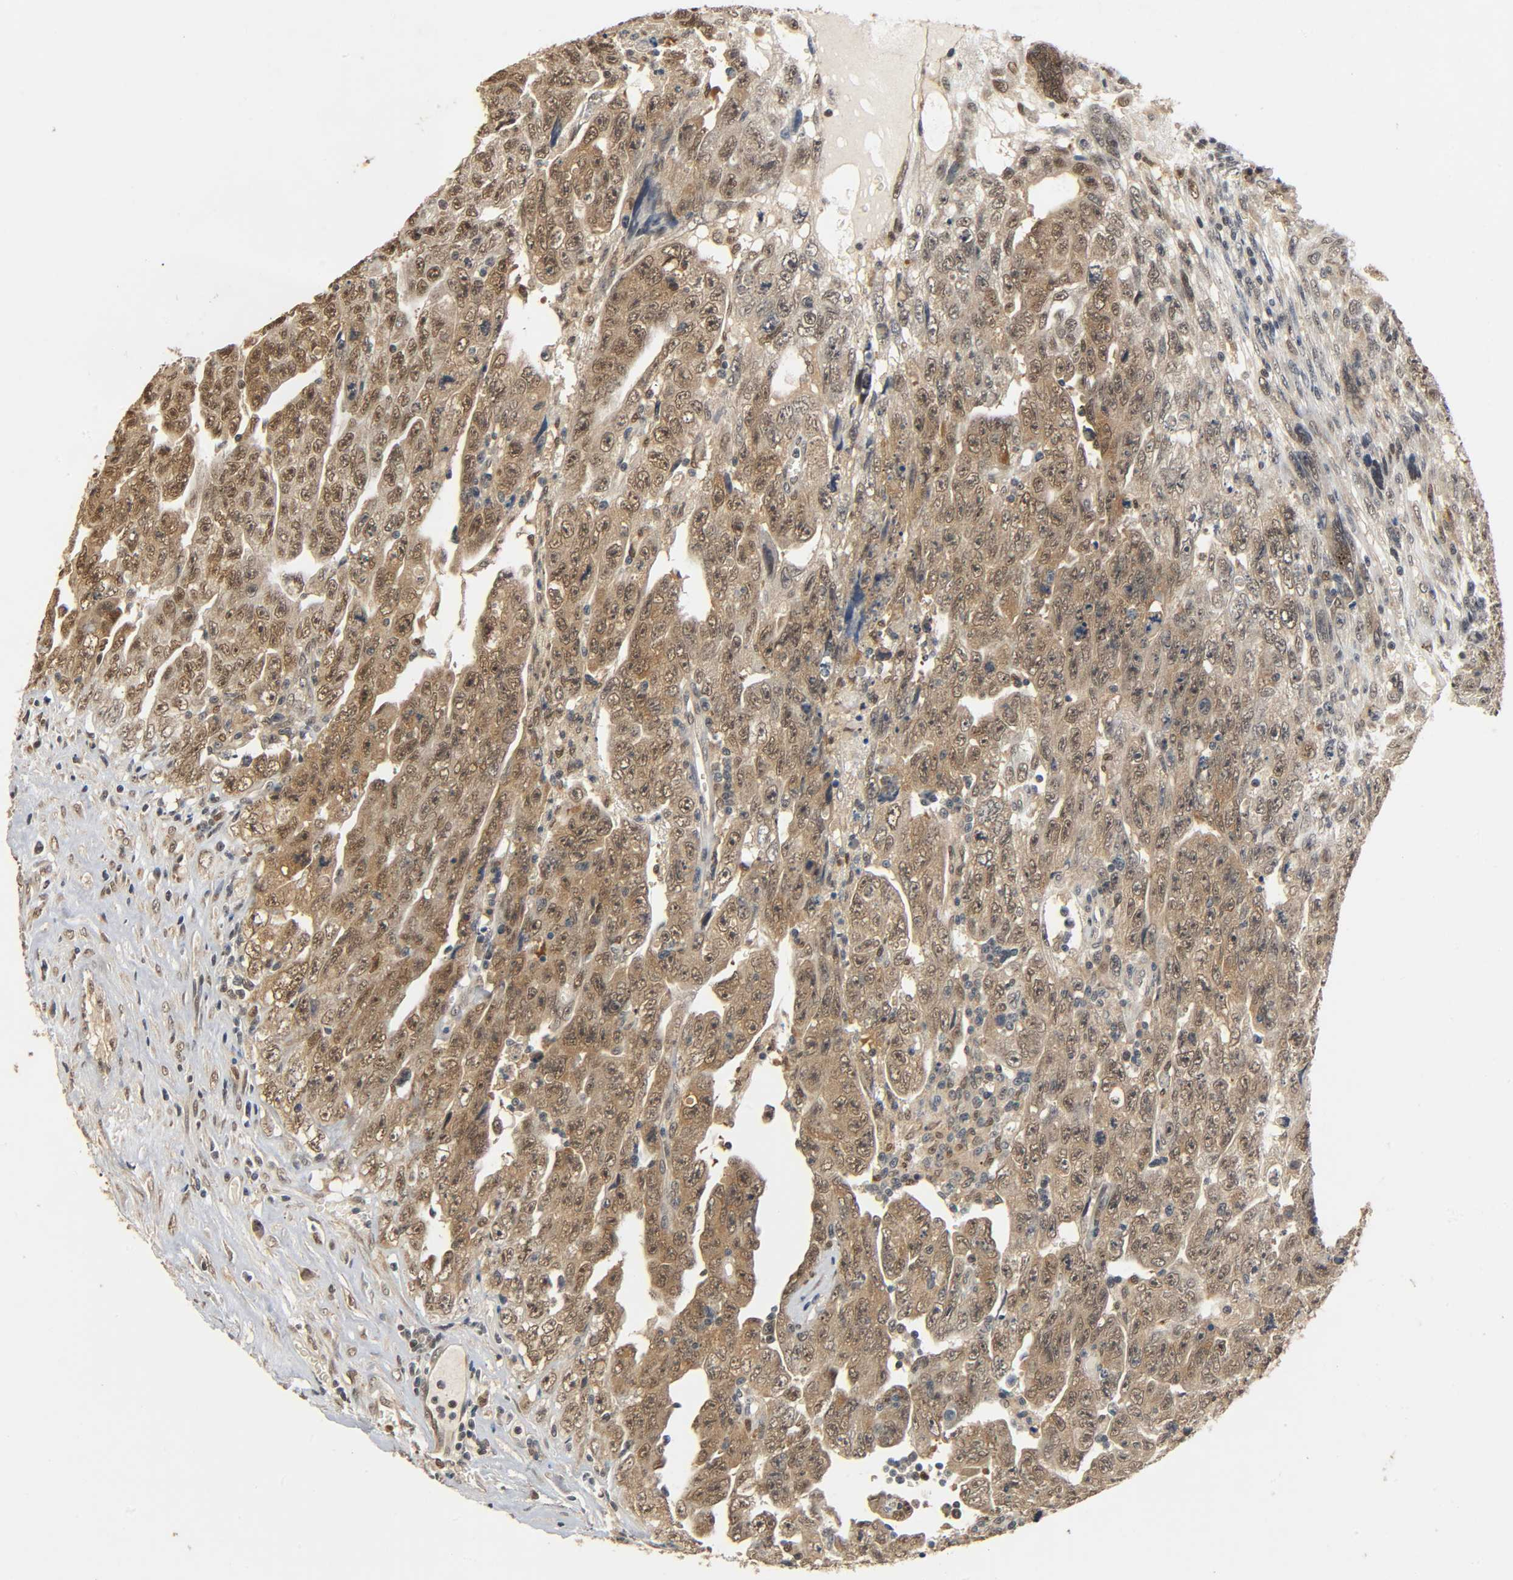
{"staining": {"intensity": "moderate", "quantity": ">75%", "location": "cytoplasmic/membranous,nuclear"}, "tissue": "testis cancer", "cell_type": "Tumor cells", "image_type": "cancer", "snomed": [{"axis": "morphology", "description": "Carcinoma, Embryonal, NOS"}, {"axis": "topography", "description": "Testis"}], "caption": "Testis cancer stained with IHC exhibits moderate cytoplasmic/membranous and nuclear positivity in approximately >75% of tumor cells. (brown staining indicates protein expression, while blue staining denotes nuclei).", "gene": "ZFPM2", "patient": {"sex": "male", "age": 28}}